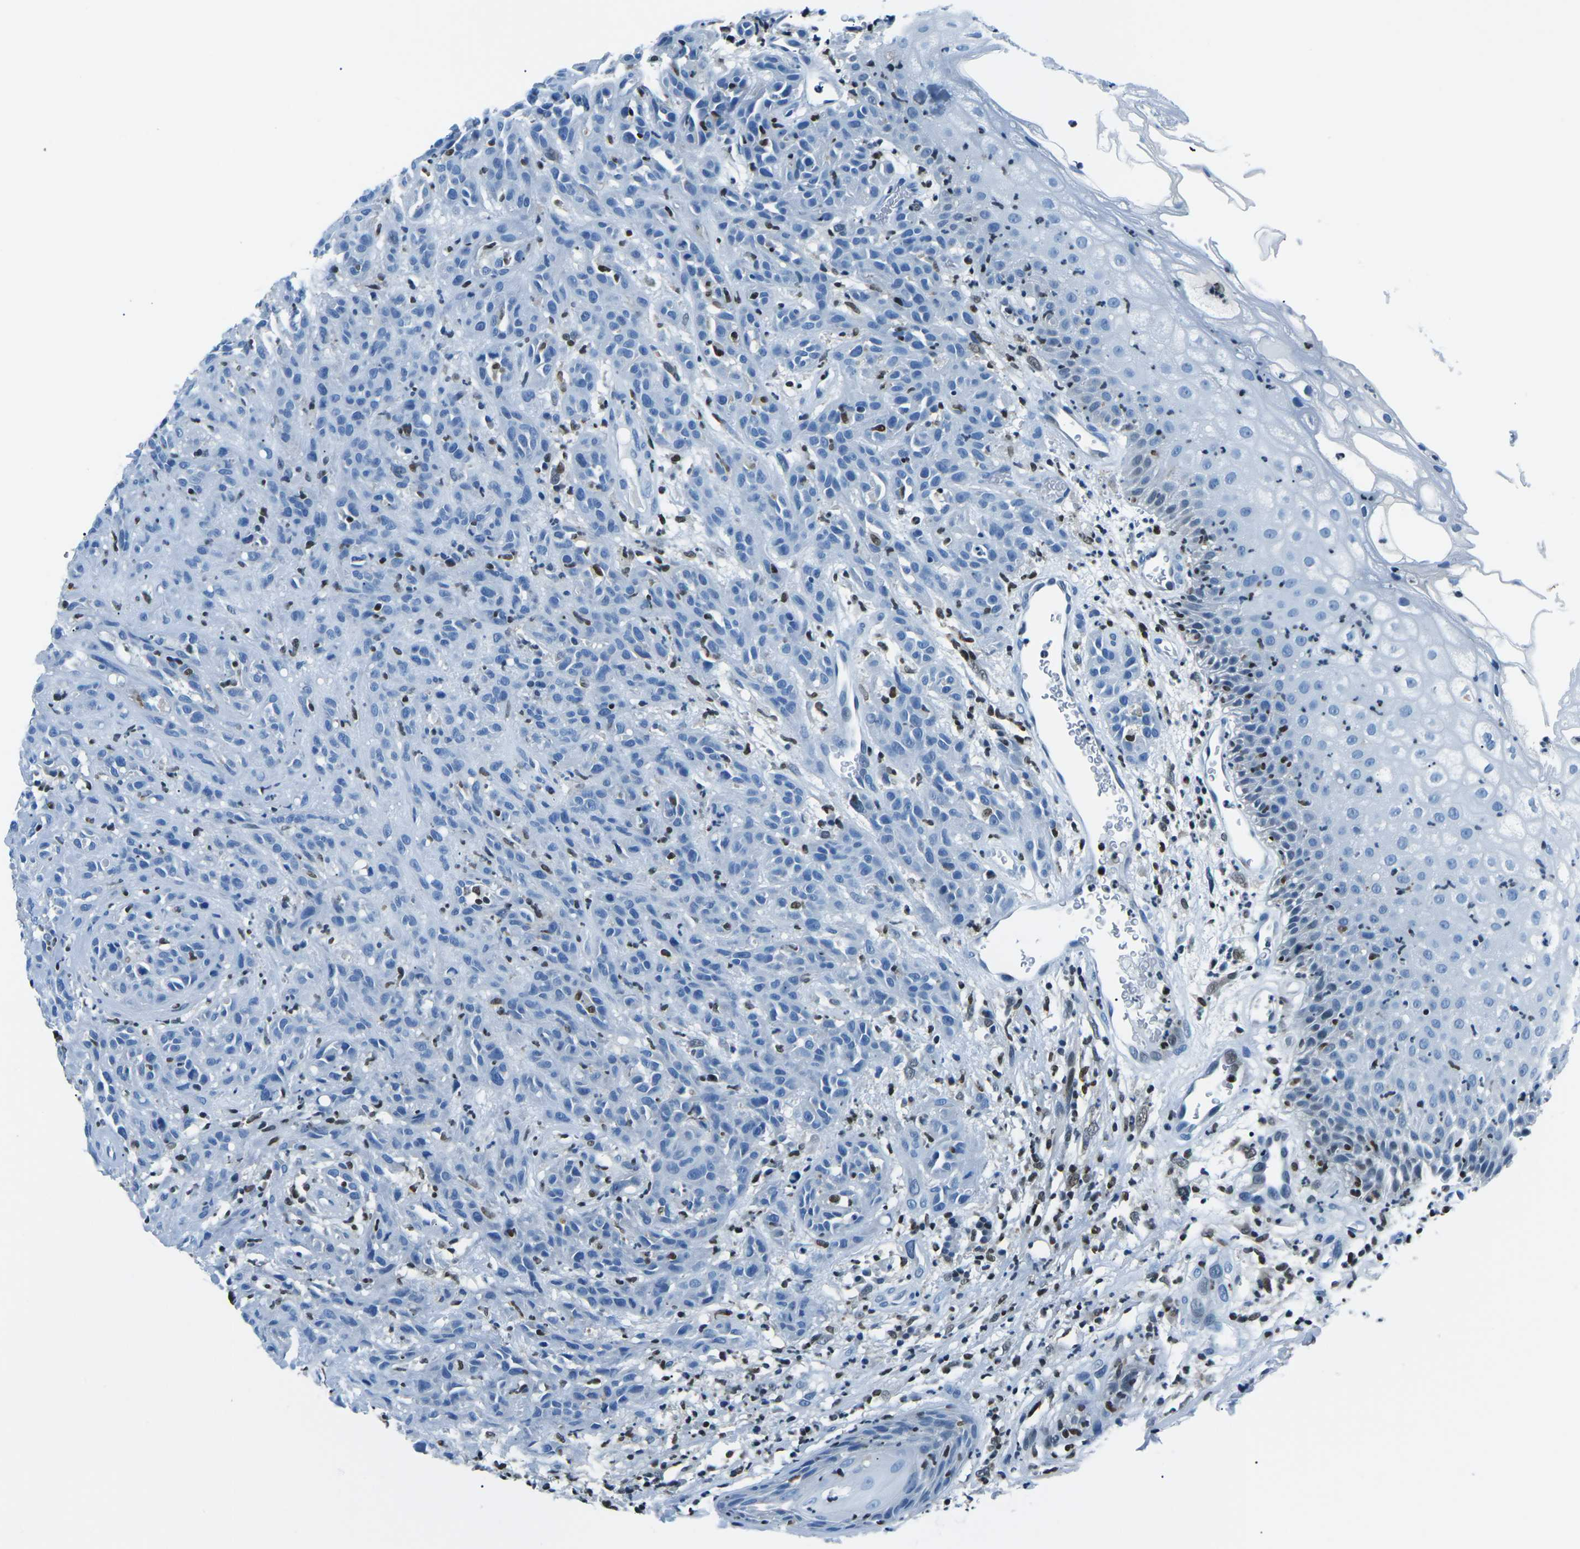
{"staining": {"intensity": "negative", "quantity": "none", "location": "none"}, "tissue": "head and neck cancer", "cell_type": "Tumor cells", "image_type": "cancer", "snomed": [{"axis": "morphology", "description": "Normal tissue, NOS"}, {"axis": "morphology", "description": "Squamous cell carcinoma, NOS"}, {"axis": "topography", "description": "Cartilage tissue"}, {"axis": "topography", "description": "Head-Neck"}], "caption": "An immunohistochemistry micrograph of squamous cell carcinoma (head and neck) is shown. There is no staining in tumor cells of squamous cell carcinoma (head and neck).", "gene": "CELF2", "patient": {"sex": "male", "age": 62}}